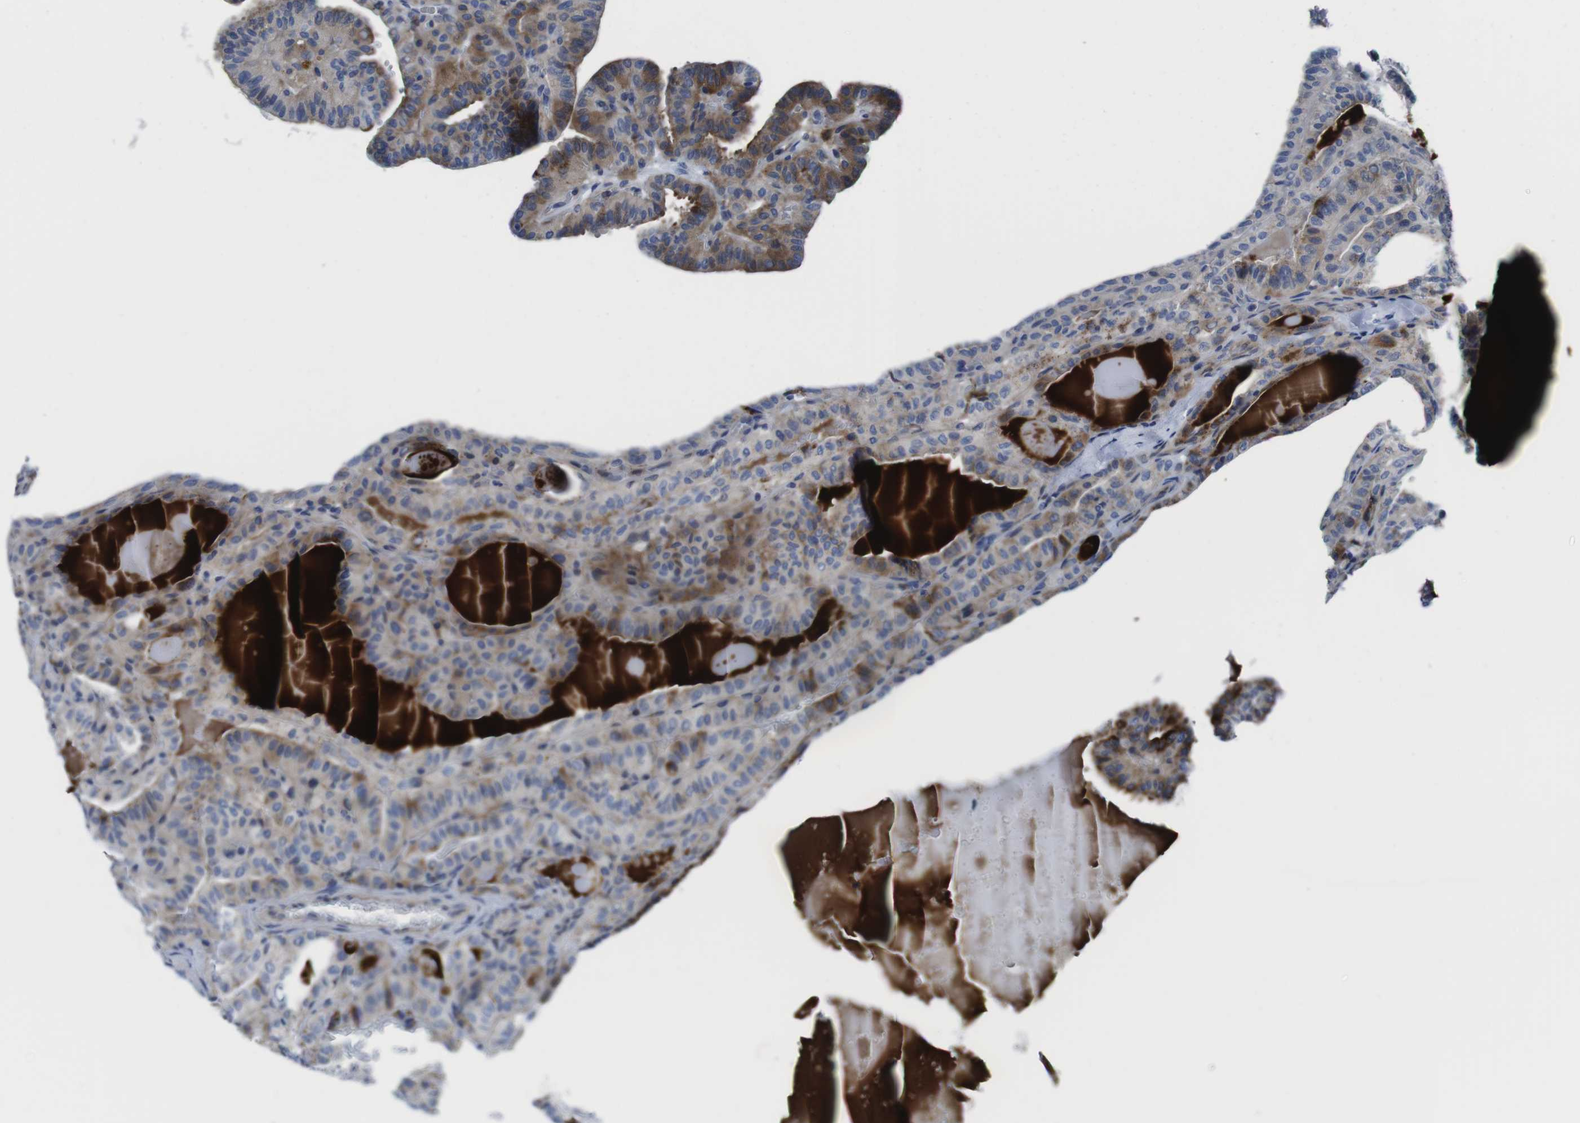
{"staining": {"intensity": "moderate", "quantity": "25%-75%", "location": "cytoplasmic/membranous"}, "tissue": "thyroid cancer", "cell_type": "Tumor cells", "image_type": "cancer", "snomed": [{"axis": "morphology", "description": "Papillary adenocarcinoma, NOS"}, {"axis": "topography", "description": "Thyroid gland"}], "caption": "DAB immunohistochemical staining of human thyroid cancer demonstrates moderate cytoplasmic/membranous protein staining in about 25%-75% of tumor cells.", "gene": "EIF4A1", "patient": {"sex": "male", "age": 77}}